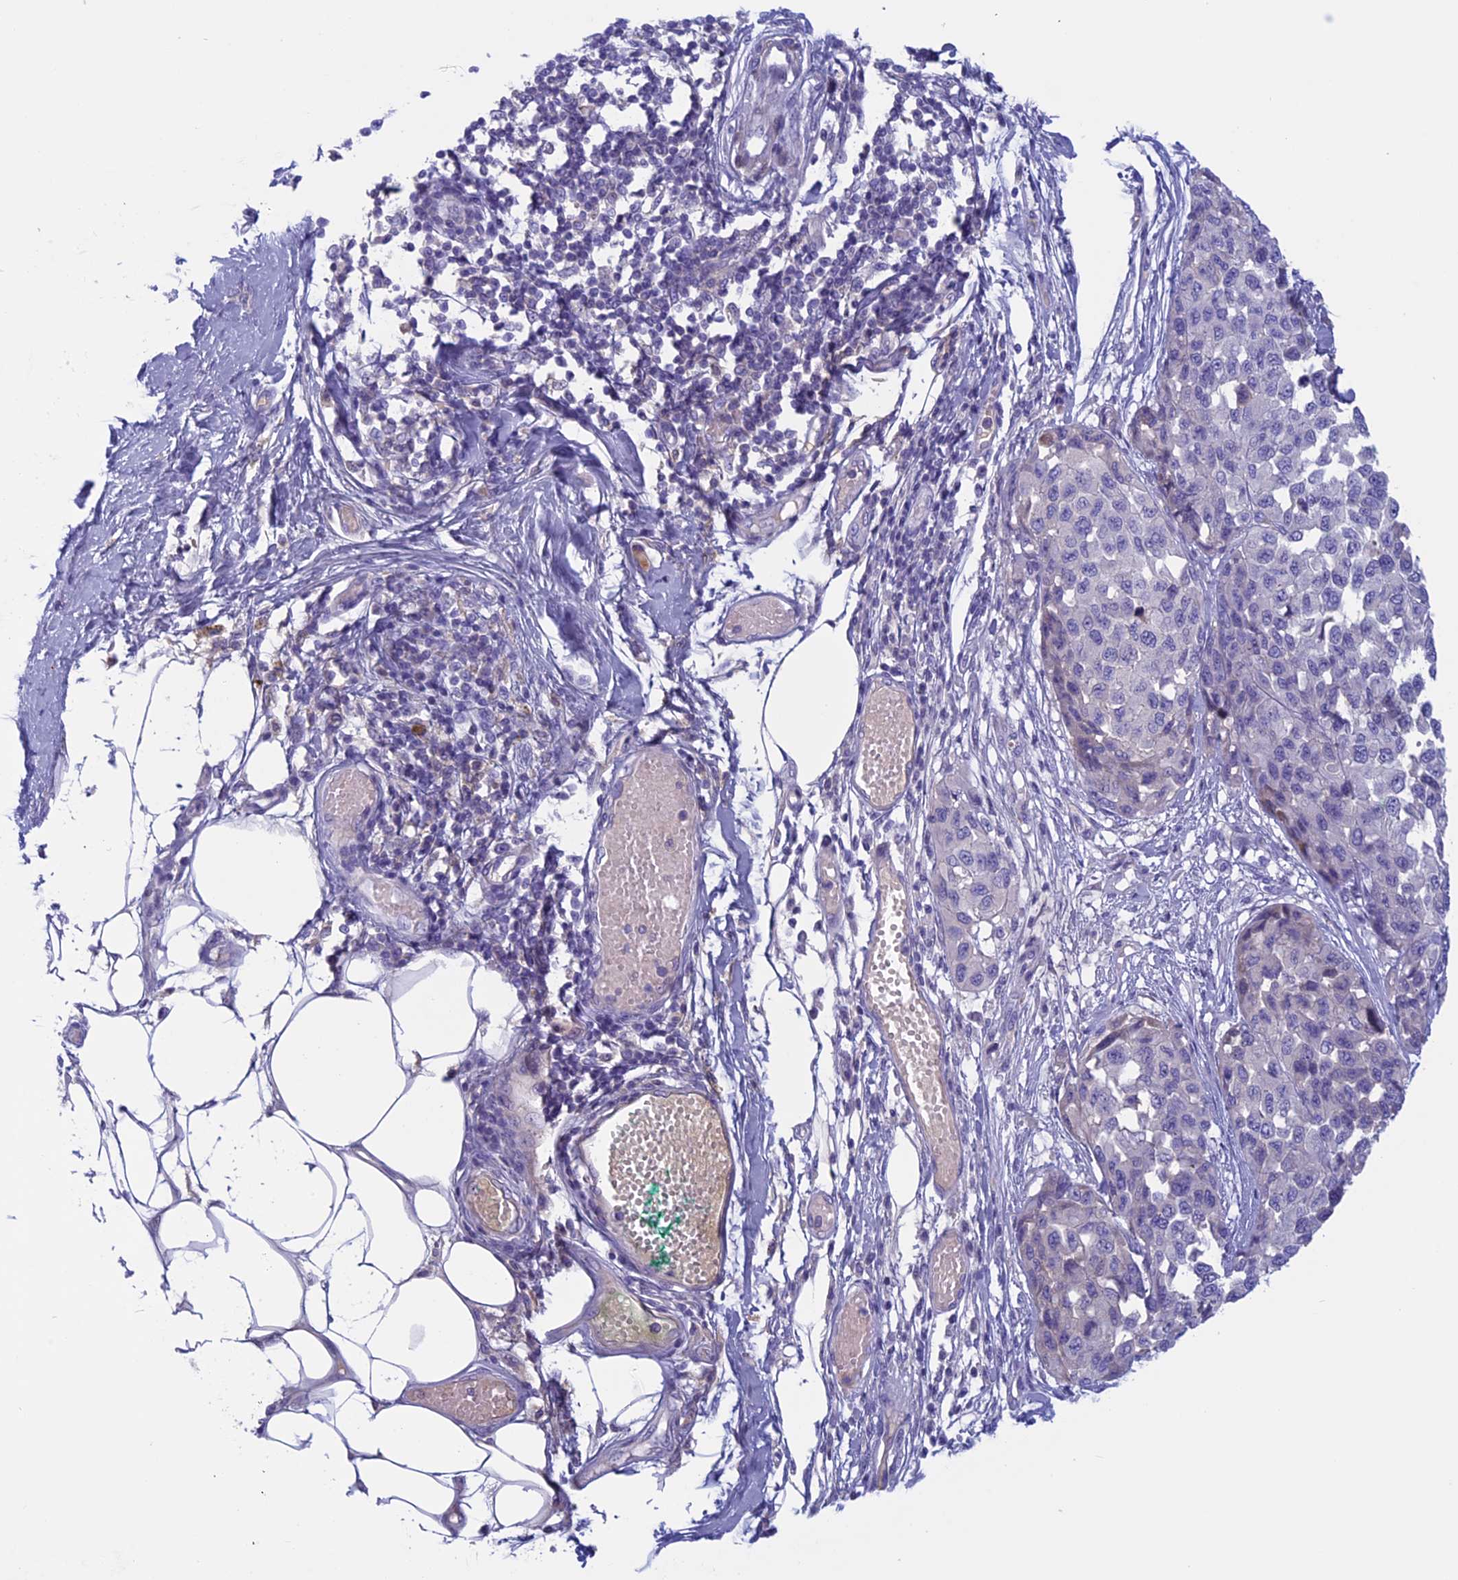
{"staining": {"intensity": "negative", "quantity": "none", "location": "none"}, "tissue": "melanoma", "cell_type": "Tumor cells", "image_type": "cancer", "snomed": [{"axis": "morphology", "description": "Normal tissue, NOS"}, {"axis": "morphology", "description": "Malignant melanoma, NOS"}, {"axis": "topography", "description": "Skin"}], "caption": "High power microscopy micrograph of an immunohistochemistry photomicrograph of melanoma, revealing no significant expression in tumor cells.", "gene": "ANGPTL2", "patient": {"sex": "male", "age": 62}}